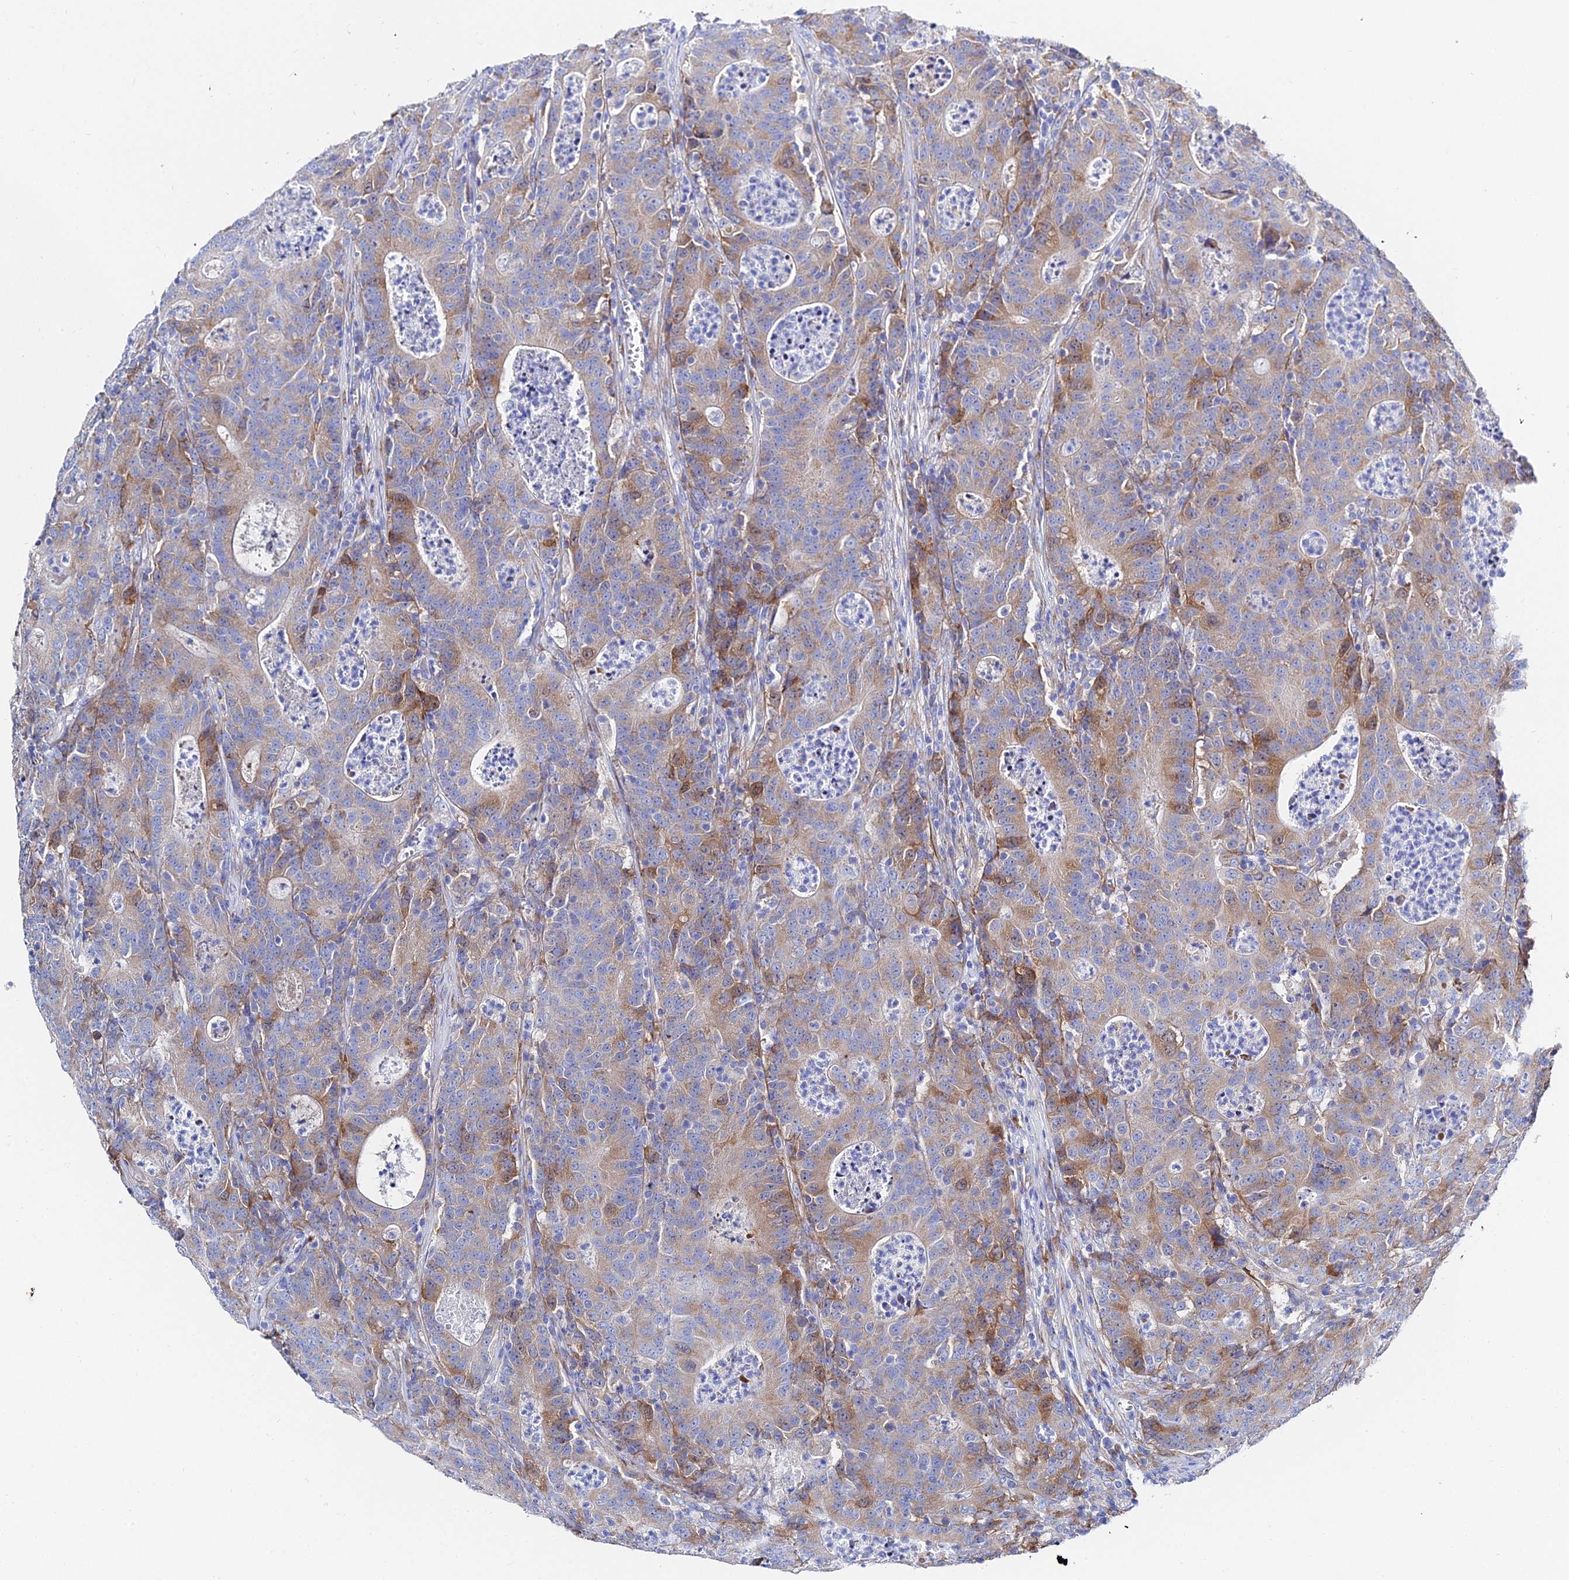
{"staining": {"intensity": "moderate", "quantity": "25%-75%", "location": "cytoplasmic/membranous"}, "tissue": "colorectal cancer", "cell_type": "Tumor cells", "image_type": "cancer", "snomed": [{"axis": "morphology", "description": "Adenocarcinoma, NOS"}, {"axis": "topography", "description": "Colon"}], "caption": "Human colorectal adenocarcinoma stained with a brown dye demonstrates moderate cytoplasmic/membranous positive positivity in about 25%-75% of tumor cells.", "gene": "PTTG1", "patient": {"sex": "male", "age": 83}}